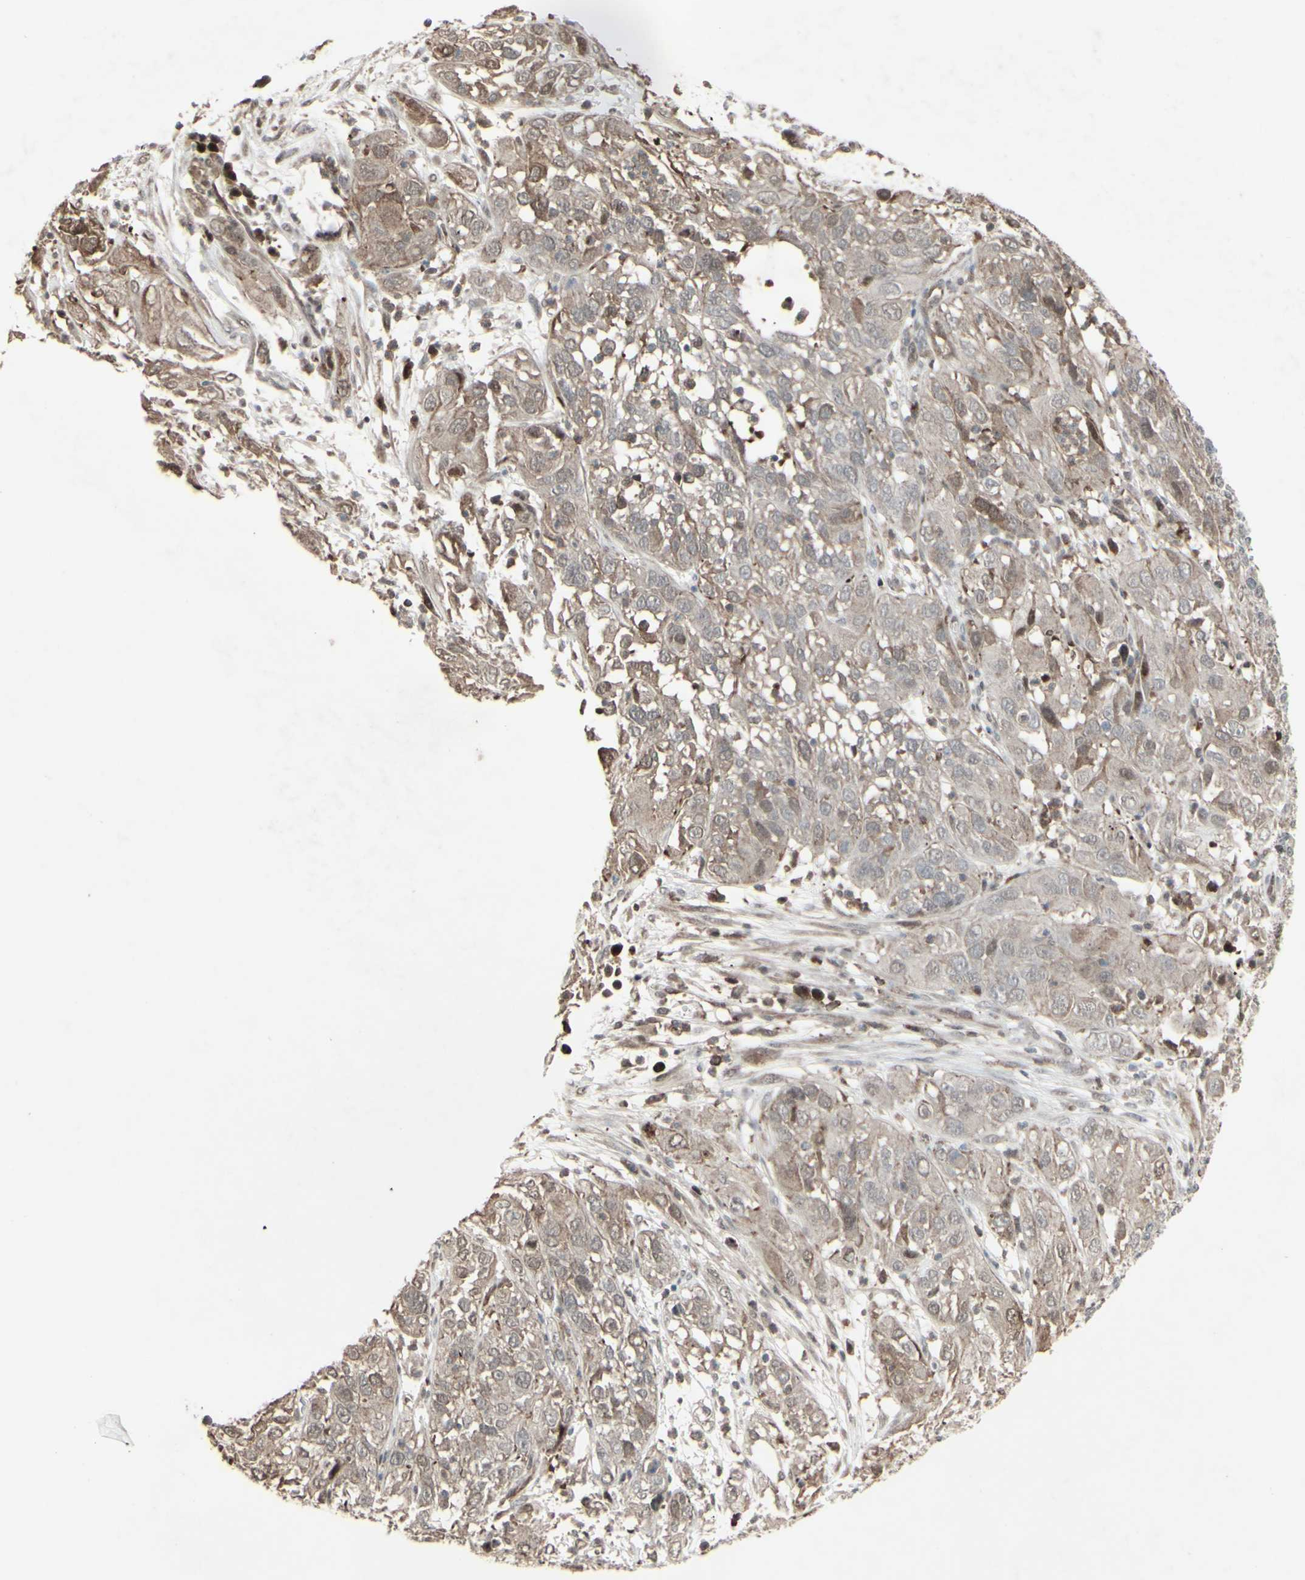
{"staining": {"intensity": "weak", "quantity": ">75%", "location": "cytoplasmic/membranous"}, "tissue": "cervical cancer", "cell_type": "Tumor cells", "image_type": "cancer", "snomed": [{"axis": "morphology", "description": "Squamous cell carcinoma, NOS"}, {"axis": "topography", "description": "Cervix"}], "caption": "Cervical cancer stained with a protein marker reveals weak staining in tumor cells.", "gene": "CD33", "patient": {"sex": "female", "age": 32}}